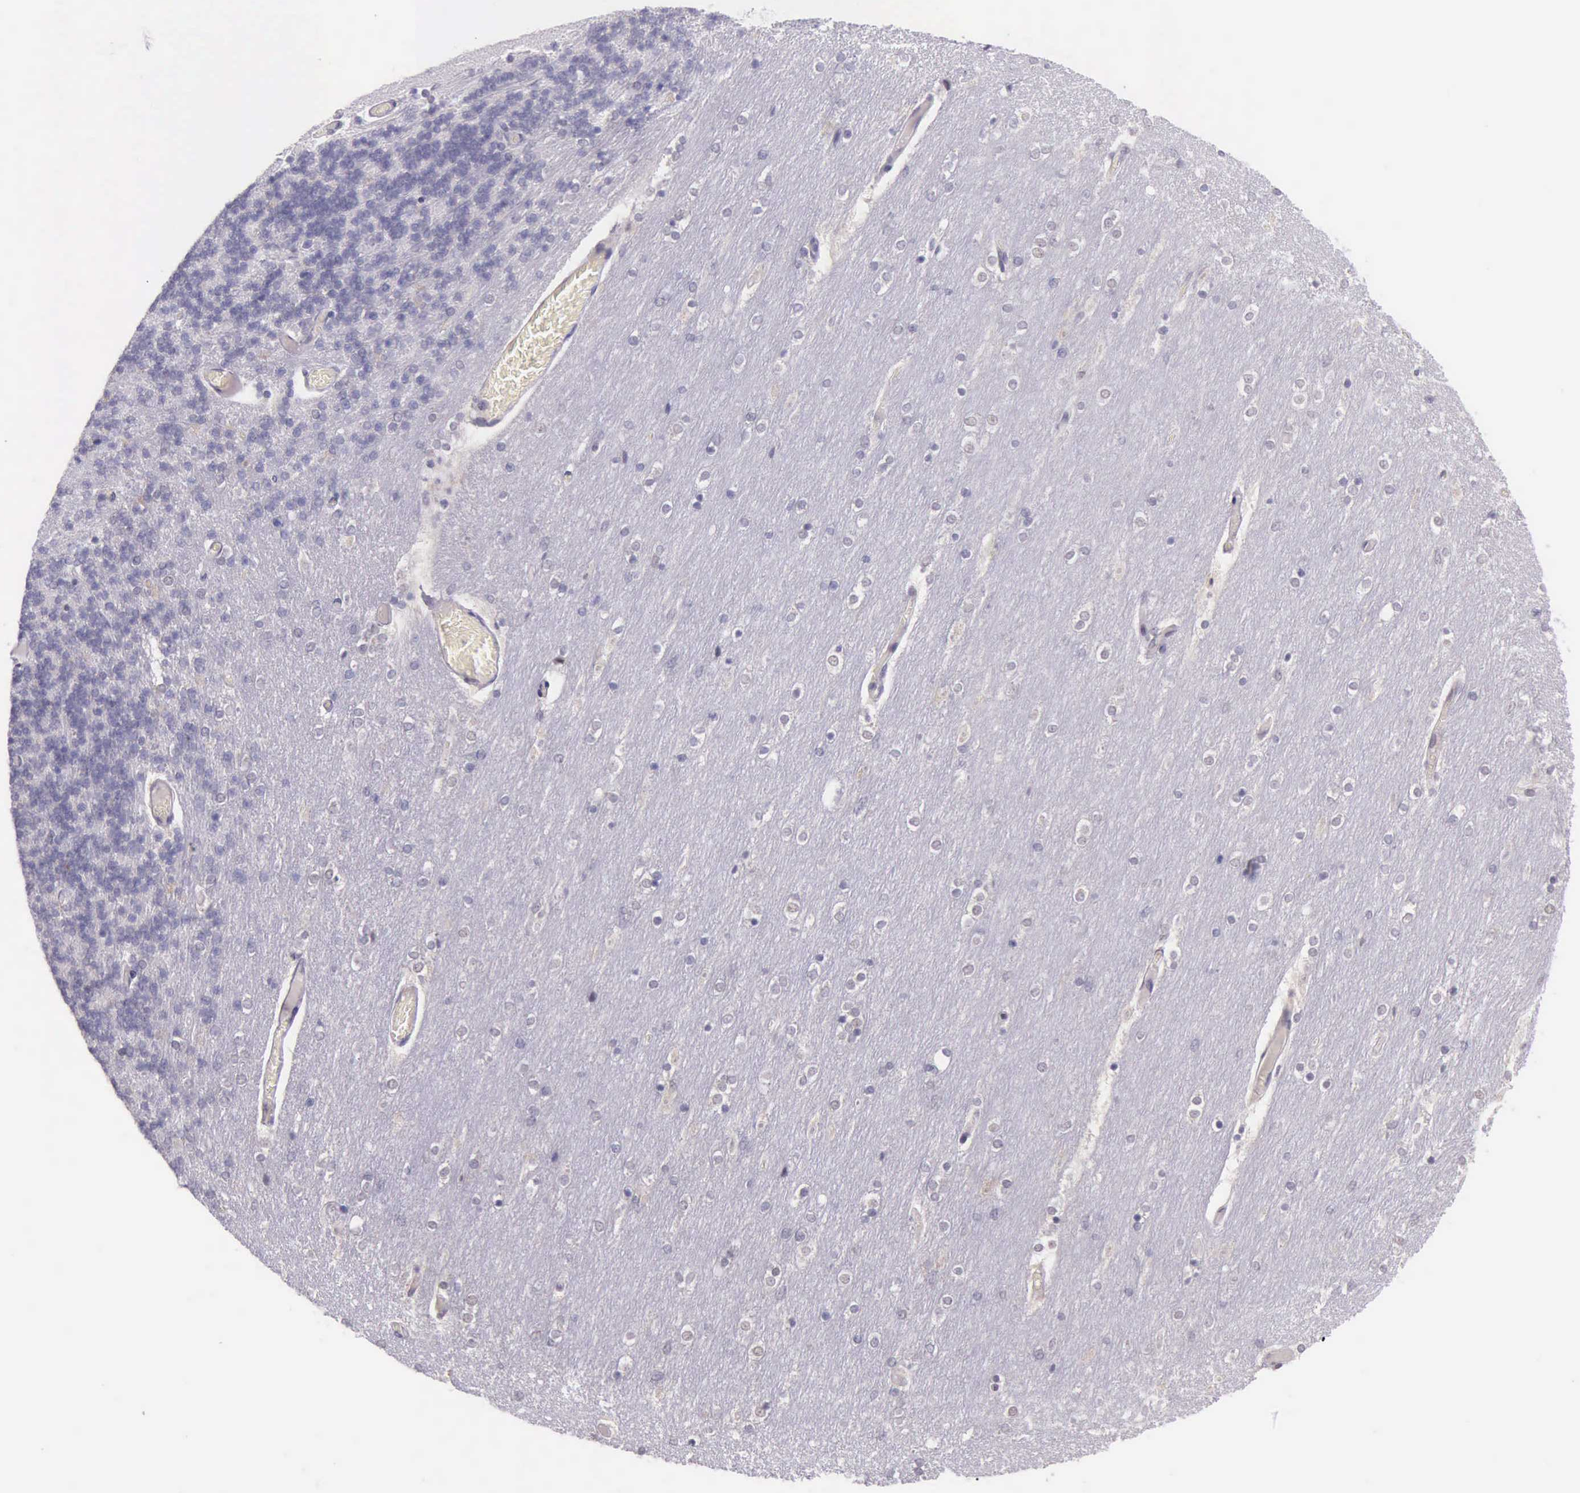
{"staining": {"intensity": "negative", "quantity": "none", "location": "none"}, "tissue": "cerebellum", "cell_type": "Cells in granular layer", "image_type": "normal", "snomed": [{"axis": "morphology", "description": "Normal tissue, NOS"}, {"axis": "topography", "description": "Cerebellum"}], "caption": "DAB (3,3'-diaminobenzidine) immunohistochemical staining of benign cerebellum demonstrates no significant expression in cells in granular layer. (DAB IHC, high magnification).", "gene": "PARP1", "patient": {"sex": "female", "age": 54}}